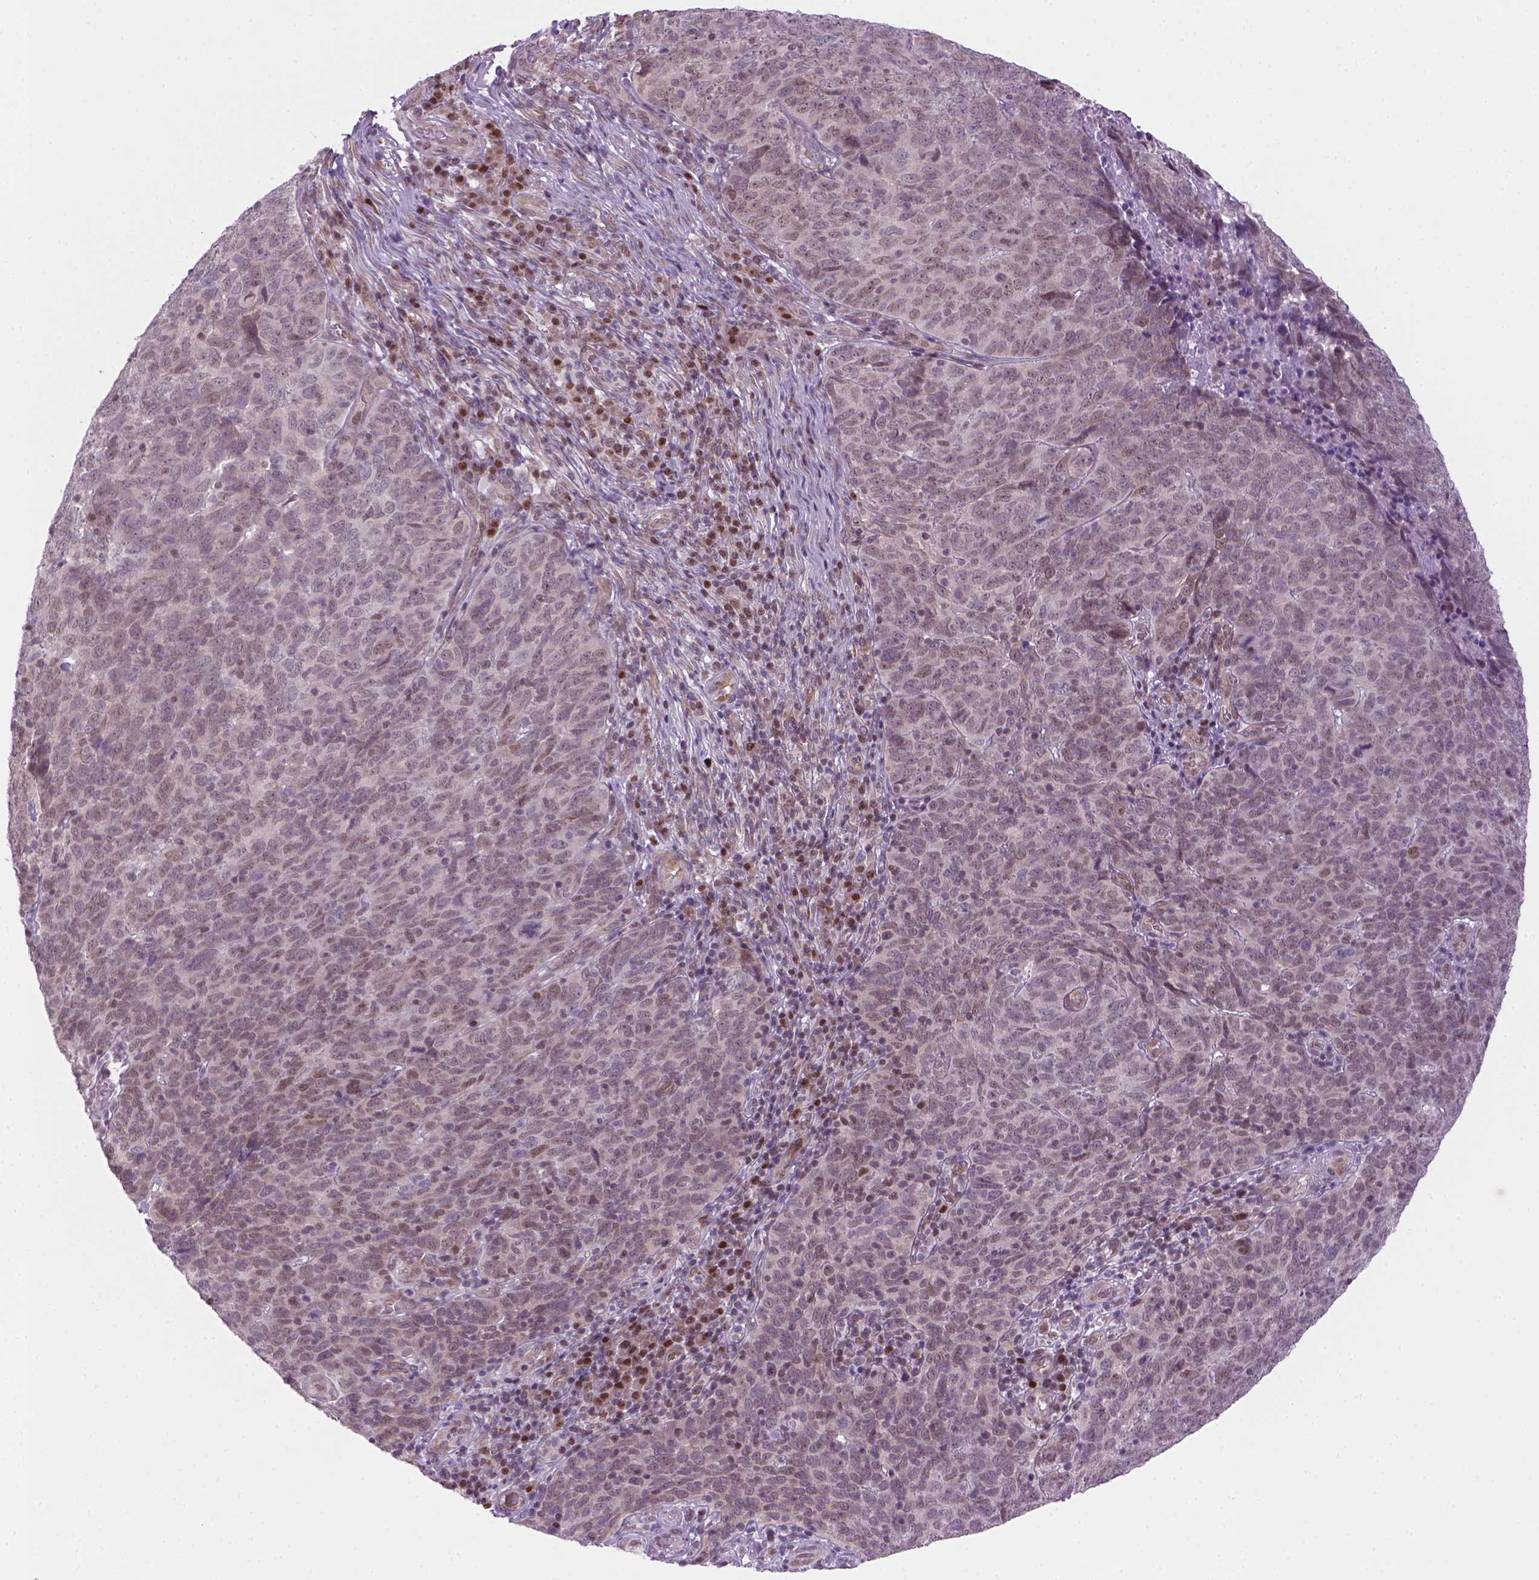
{"staining": {"intensity": "weak", "quantity": "<25%", "location": "nuclear"}, "tissue": "skin cancer", "cell_type": "Tumor cells", "image_type": "cancer", "snomed": [{"axis": "morphology", "description": "Squamous cell carcinoma, NOS"}, {"axis": "topography", "description": "Skin"}, {"axis": "topography", "description": "Anal"}], "caption": "Immunohistochemical staining of skin cancer (squamous cell carcinoma) exhibits no significant expression in tumor cells.", "gene": "MGMT", "patient": {"sex": "female", "age": 51}}